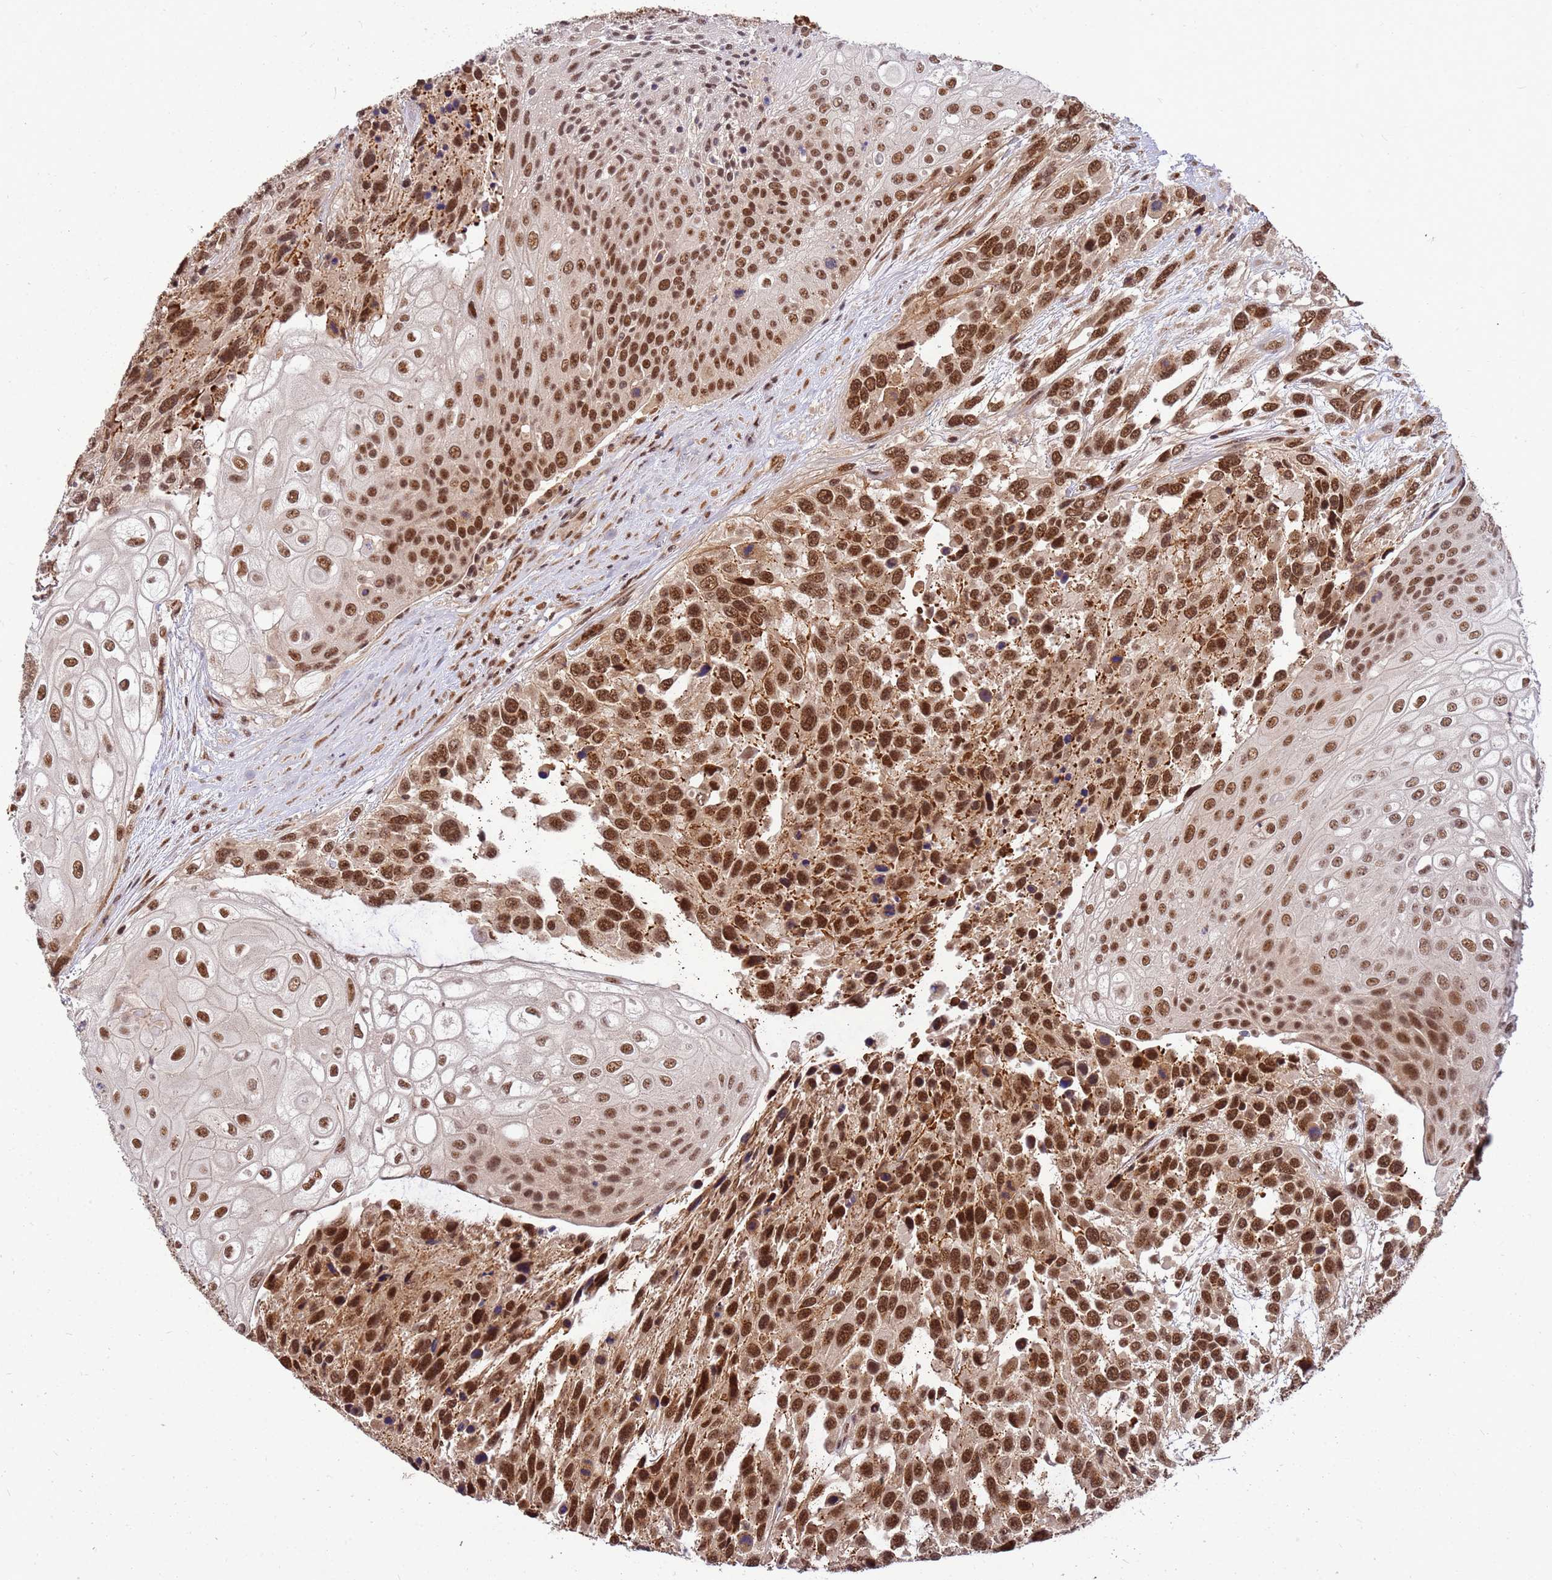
{"staining": {"intensity": "strong", "quantity": ">75%", "location": "cytoplasmic/membranous,nuclear"}, "tissue": "urothelial cancer", "cell_type": "Tumor cells", "image_type": "cancer", "snomed": [{"axis": "morphology", "description": "Urothelial carcinoma, High grade"}, {"axis": "topography", "description": "Urinary bladder"}], "caption": "A photomicrograph showing strong cytoplasmic/membranous and nuclear positivity in approximately >75% of tumor cells in urothelial cancer, as visualized by brown immunohistochemical staining.", "gene": "NCBP2", "patient": {"sex": "female", "age": 70}}